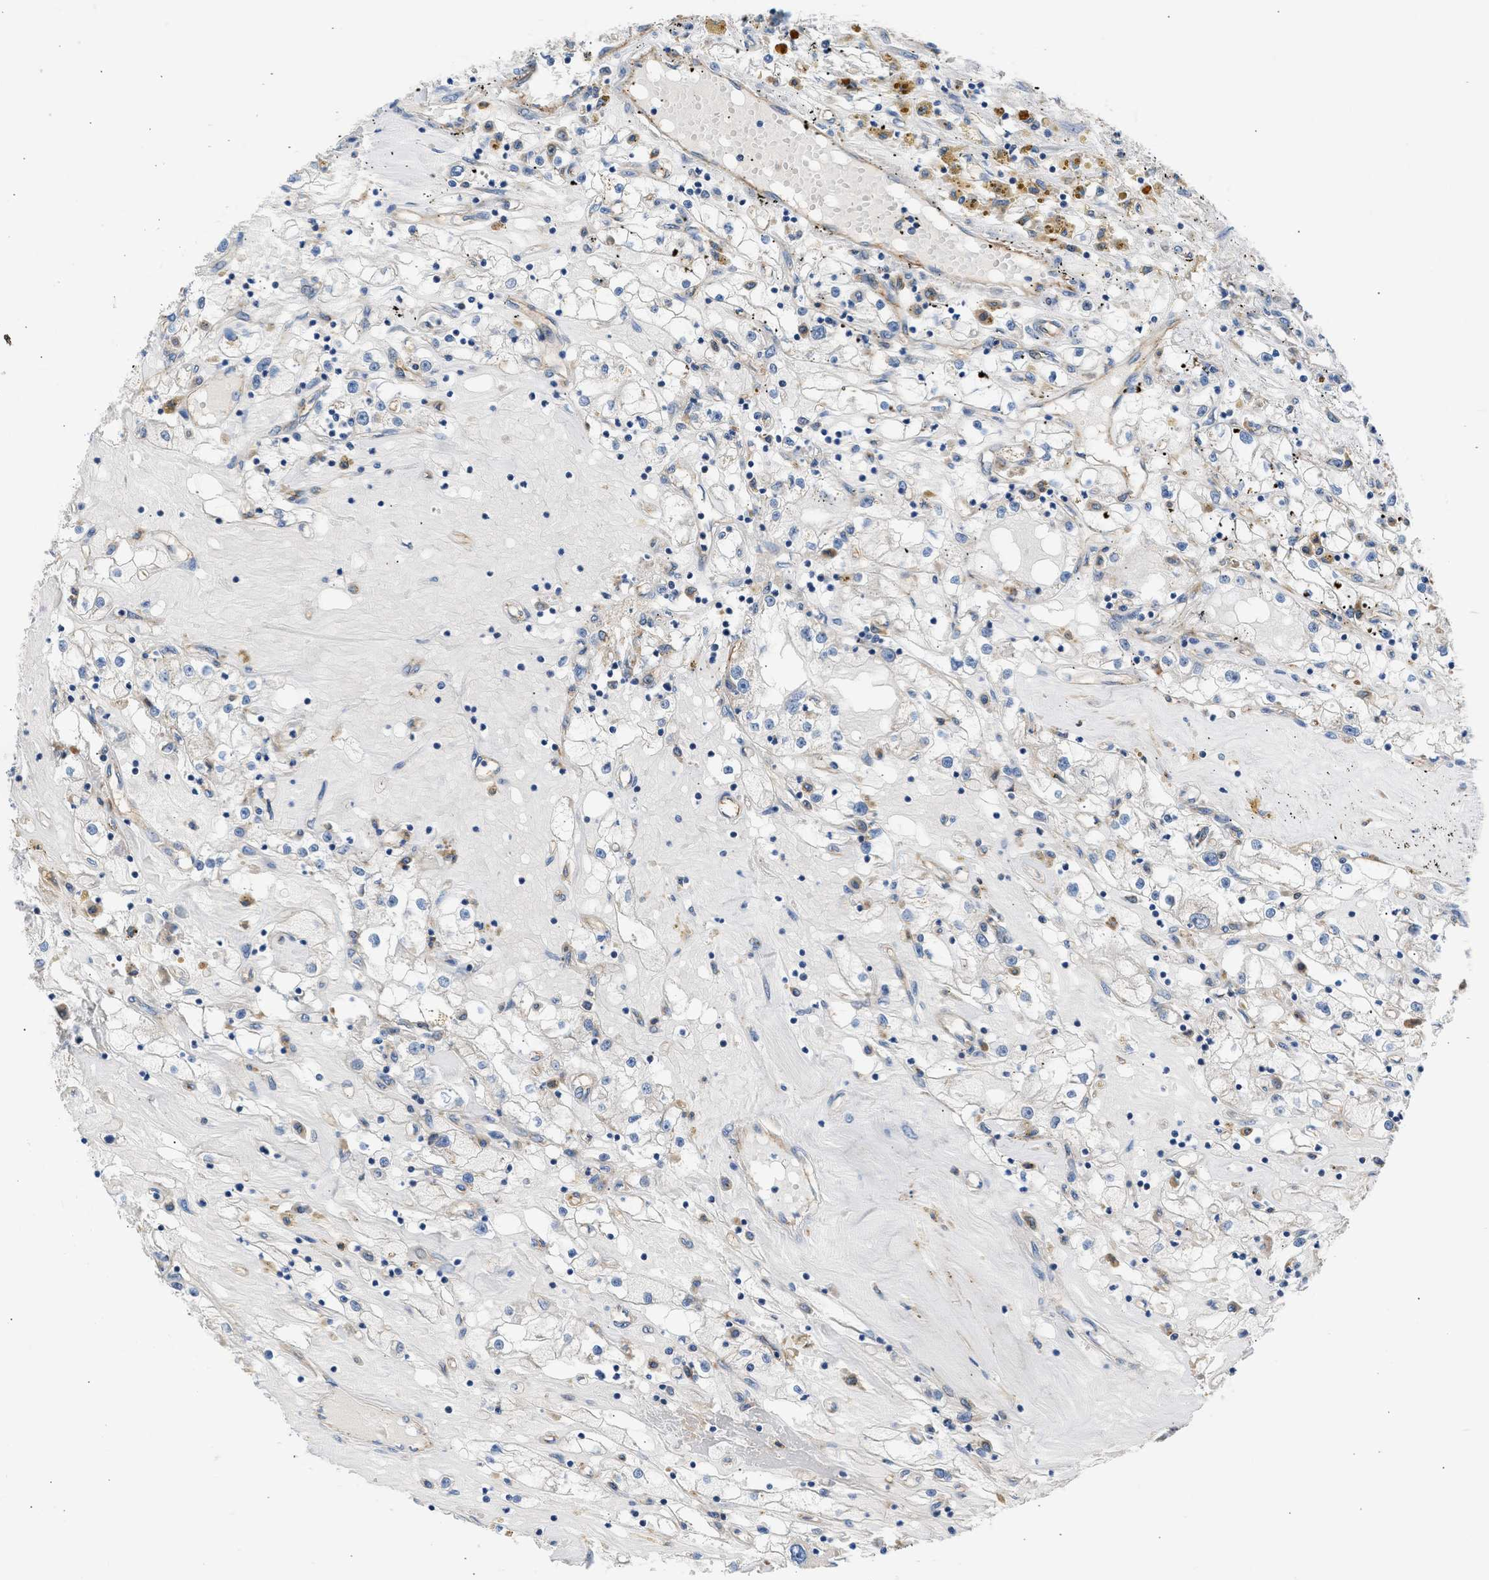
{"staining": {"intensity": "negative", "quantity": "none", "location": "none"}, "tissue": "renal cancer", "cell_type": "Tumor cells", "image_type": "cancer", "snomed": [{"axis": "morphology", "description": "Adenocarcinoma, NOS"}, {"axis": "topography", "description": "Kidney"}], "caption": "Tumor cells show no significant protein positivity in renal cancer (adenocarcinoma).", "gene": "ULK4", "patient": {"sex": "male", "age": 56}}